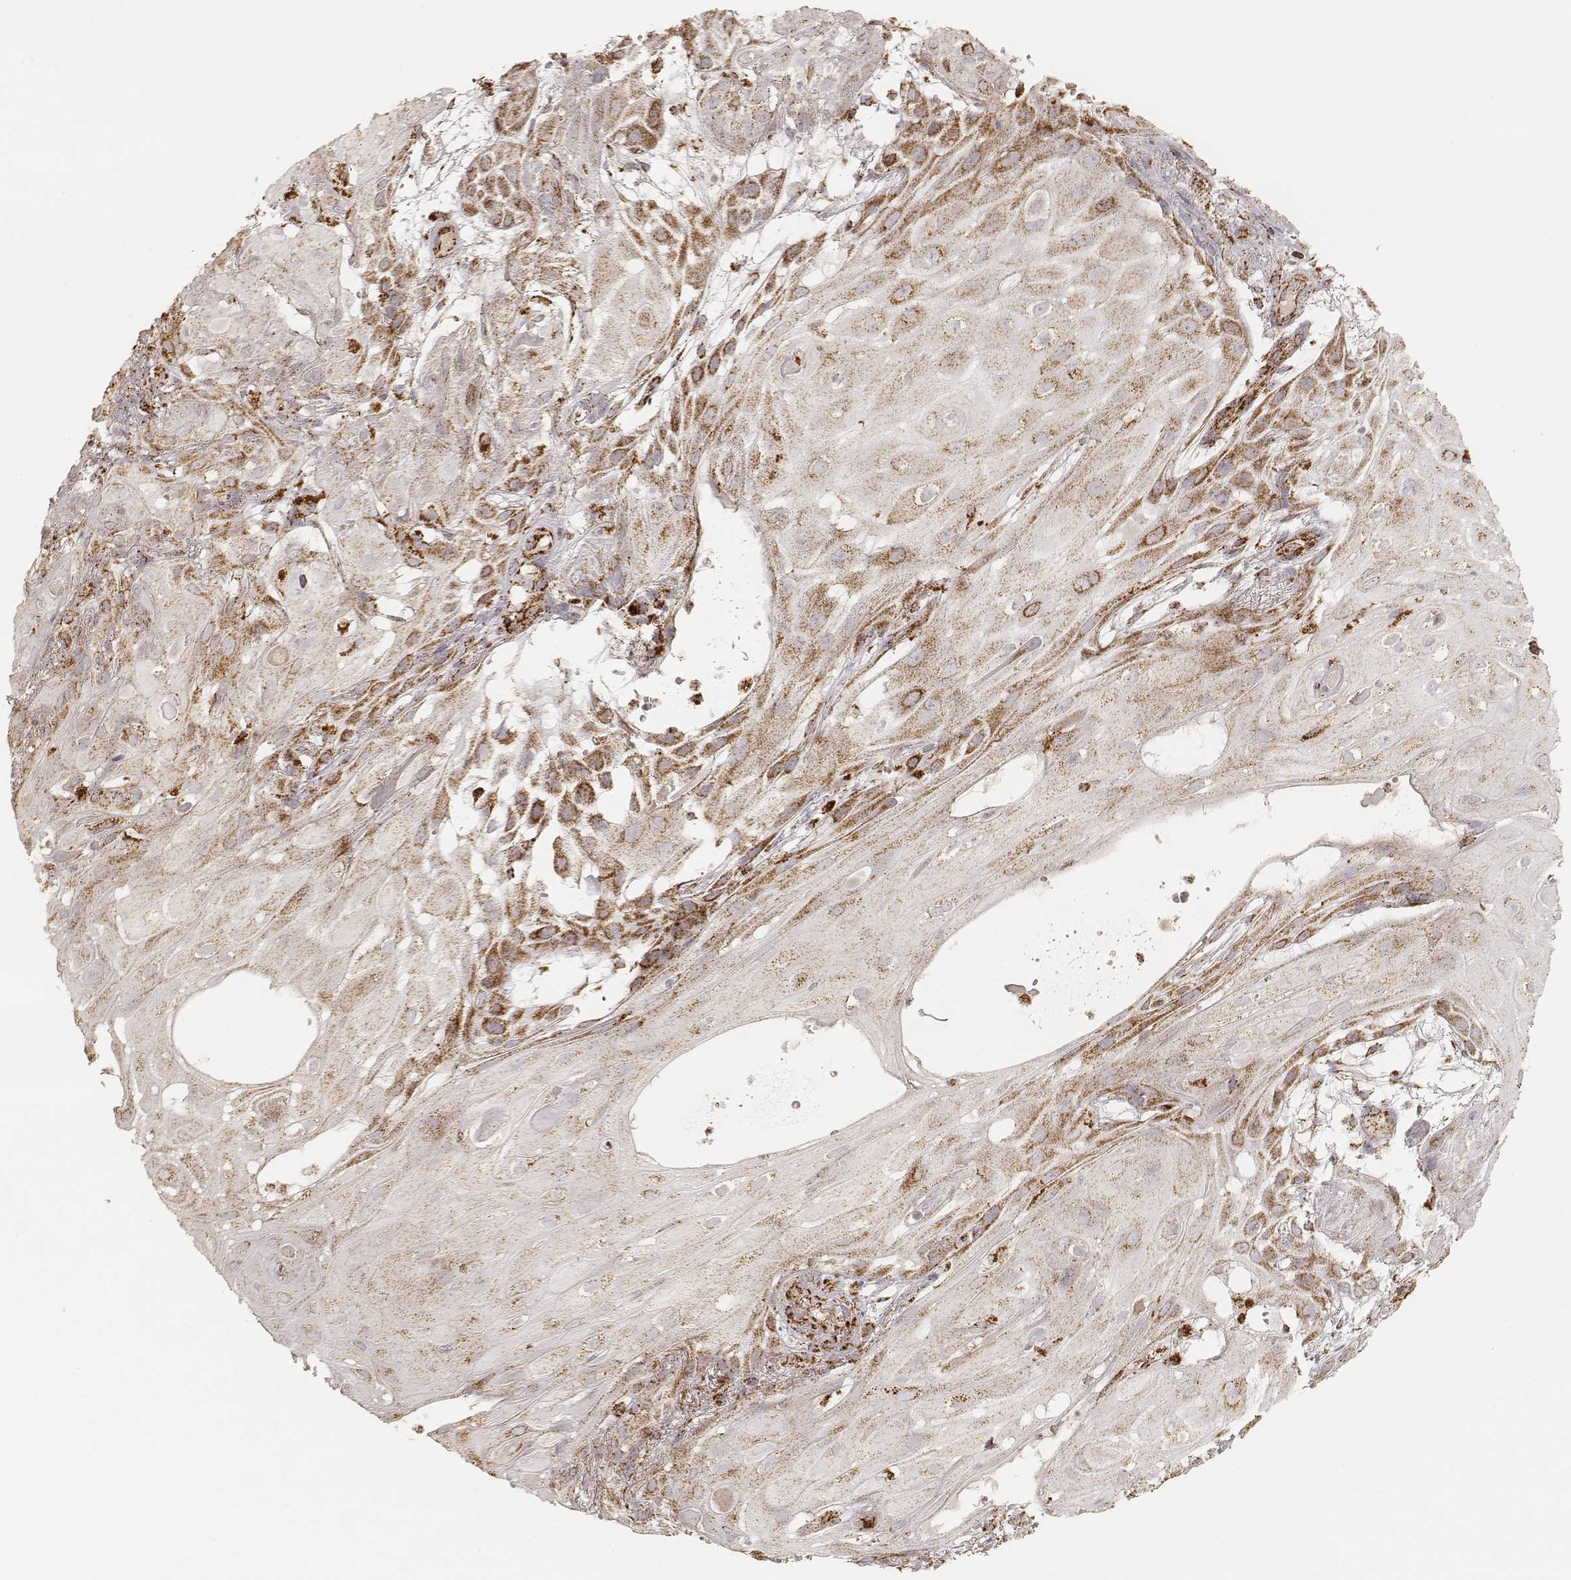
{"staining": {"intensity": "moderate", "quantity": ">75%", "location": "cytoplasmic/membranous"}, "tissue": "skin cancer", "cell_type": "Tumor cells", "image_type": "cancer", "snomed": [{"axis": "morphology", "description": "Squamous cell carcinoma, NOS"}, {"axis": "topography", "description": "Skin"}], "caption": "Moderate cytoplasmic/membranous positivity for a protein is appreciated in about >75% of tumor cells of skin cancer using immunohistochemistry (IHC).", "gene": "CS", "patient": {"sex": "male", "age": 62}}